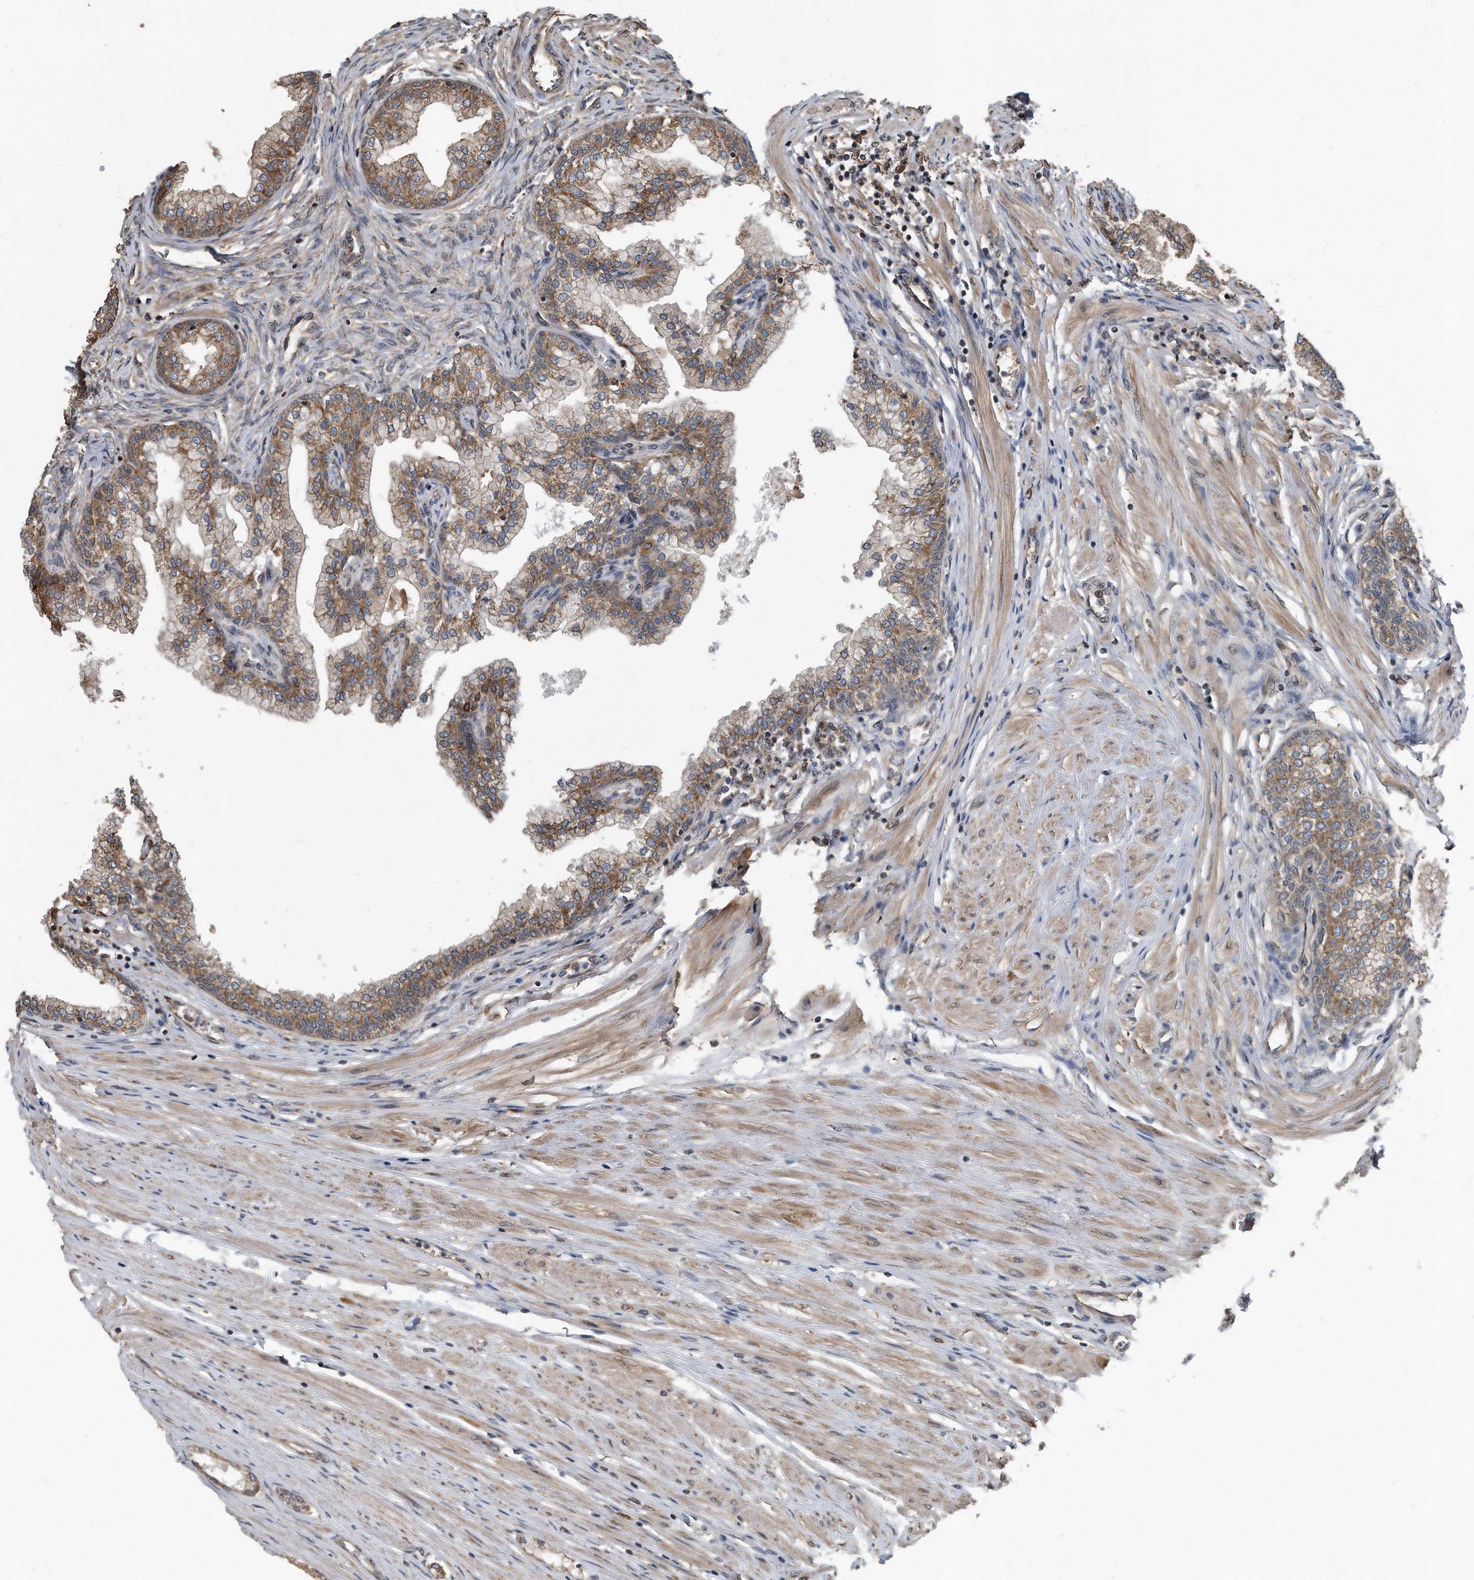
{"staining": {"intensity": "moderate", "quantity": ">75%", "location": "cytoplasmic/membranous"}, "tissue": "prostate", "cell_type": "Glandular cells", "image_type": "normal", "snomed": [{"axis": "morphology", "description": "Normal tissue, NOS"}, {"axis": "morphology", "description": "Urothelial carcinoma, Low grade"}, {"axis": "topography", "description": "Urinary bladder"}, {"axis": "topography", "description": "Prostate"}], "caption": "This is a micrograph of immunohistochemistry (IHC) staining of benign prostate, which shows moderate positivity in the cytoplasmic/membranous of glandular cells.", "gene": "FAM136A", "patient": {"sex": "male", "age": 60}}